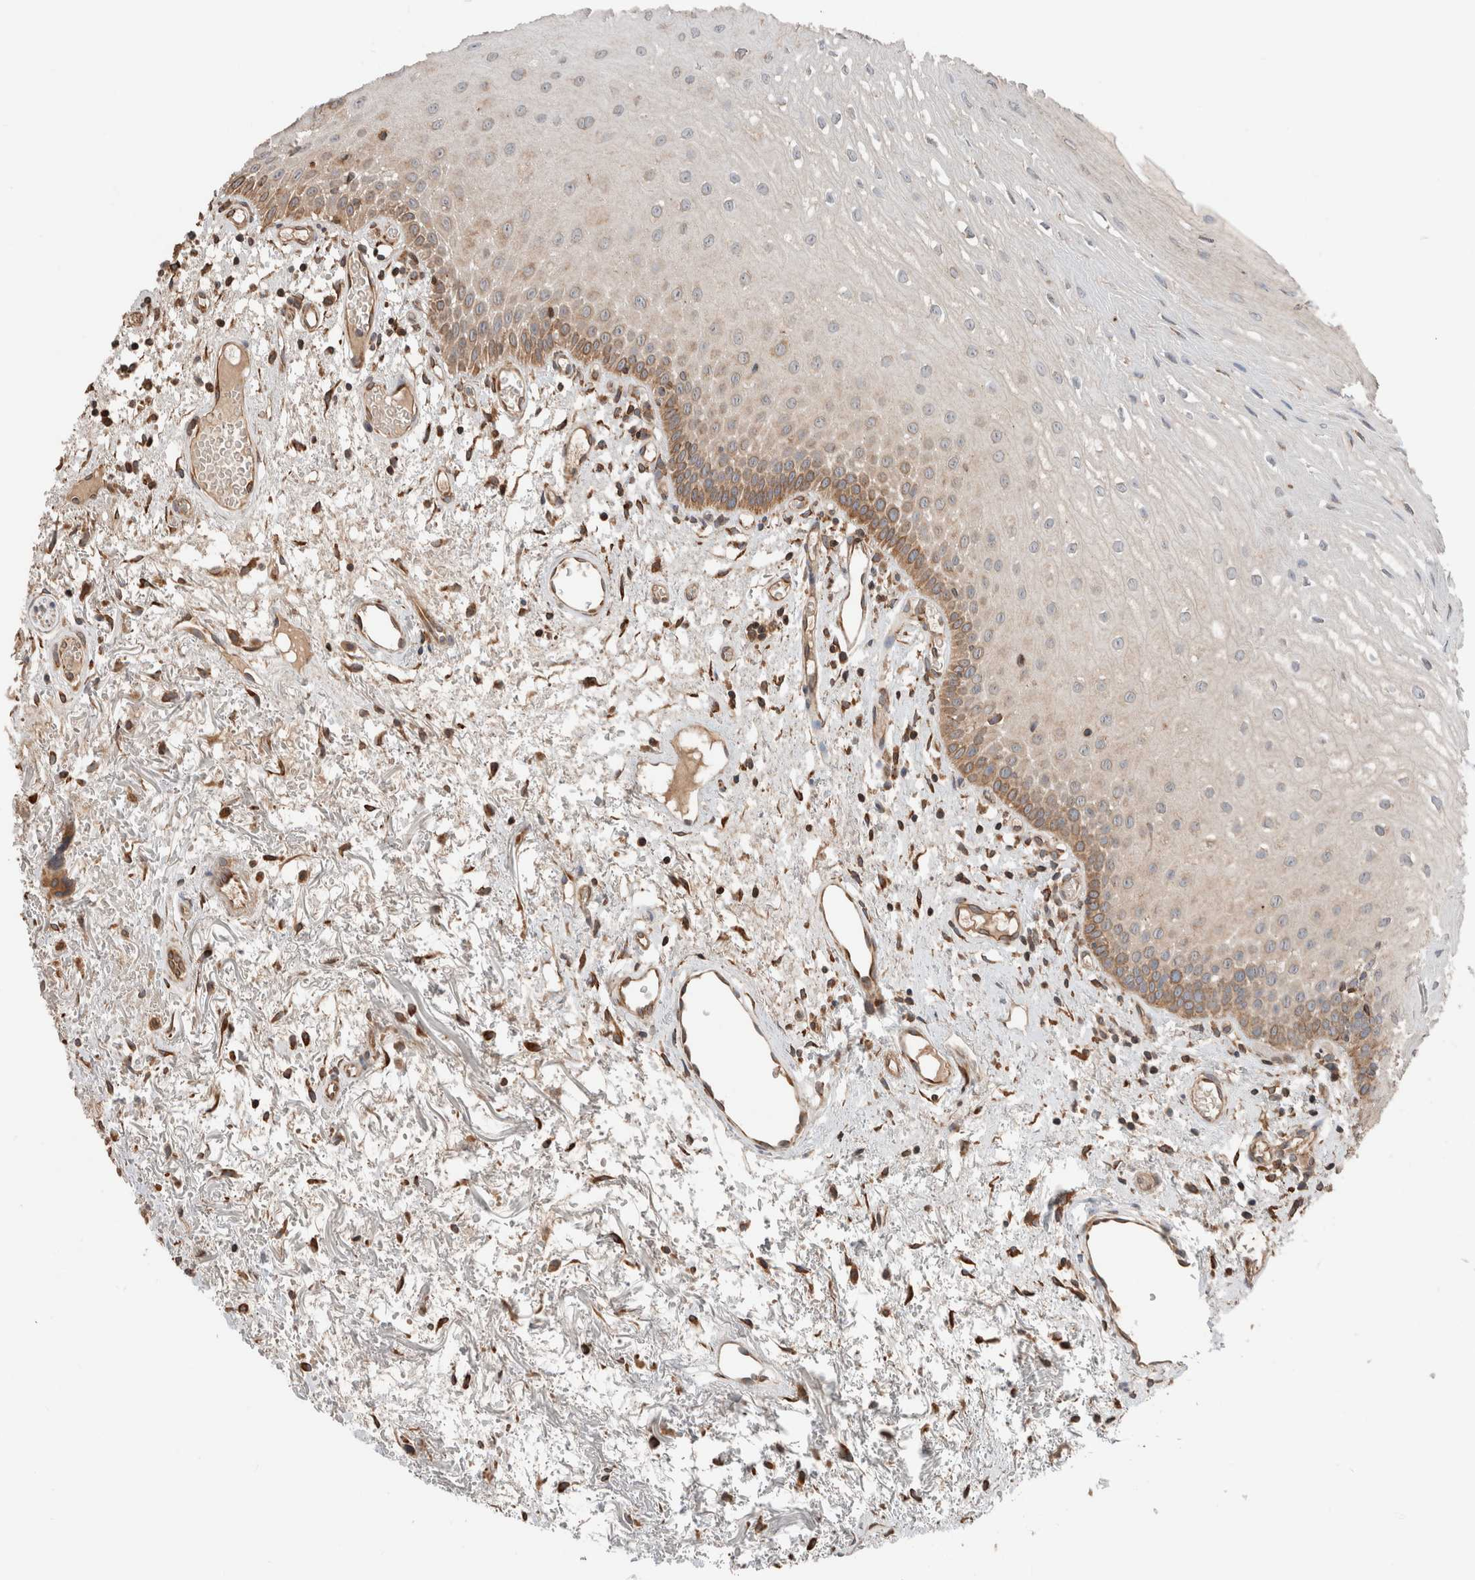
{"staining": {"intensity": "moderate", "quantity": "<25%", "location": "cytoplasmic/membranous"}, "tissue": "oral mucosa", "cell_type": "Squamous epithelial cells", "image_type": "normal", "snomed": [{"axis": "morphology", "description": "Normal tissue, NOS"}, {"axis": "topography", "description": "Oral tissue"}], "caption": "This histopathology image demonstrates IHC staining of normal oral mucosa, with low moderate cytoplasmic/membranous expression in approximately <25% of squamous epithelial cells.", "gene": "ERAP2", "patient": {"sex": "male", "age": 52}}